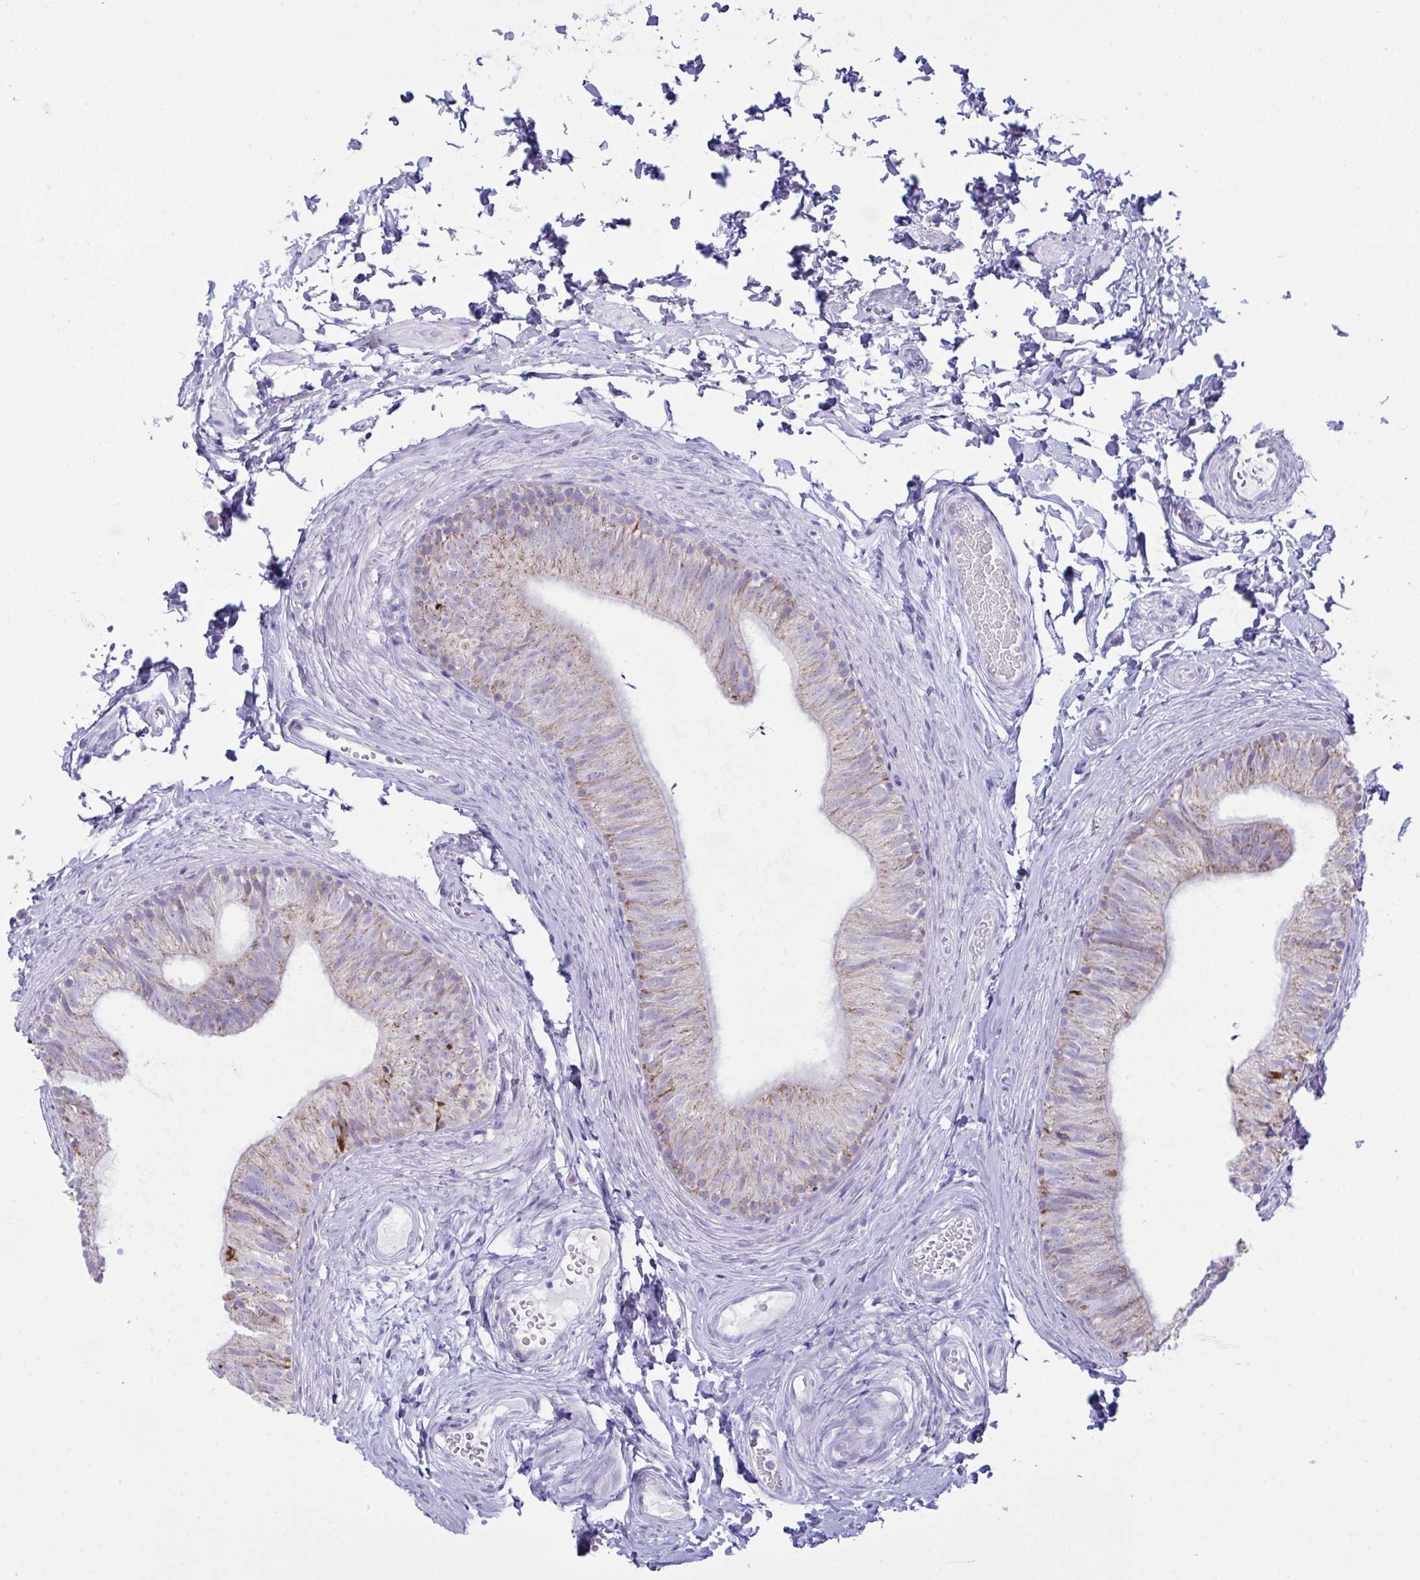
{"staining": {"intensity": "moderate", "quantity": "25%-75%", "location": "cytoplasmic/membranous"}, "tissue": "epididymis", "cell_type": "Glandular cells", "image_type": "normal", "snomed": [{"axis": "morphology", "description": "Normal tissue, NOS"}, {"axis": "topography", "description": "Epididymis, spermatic cord, NOS"}, {"axis": "topography", "description": "Epididymis"}, {"axis": "topography", "description": "Peripheral nerve tissue"}], "caption": "DAB immunohistochemical staining of unremarkable human epididymis demonstrates moderate cytoplasmic/membranous protein staining in about 25%-75% of glandular cells. (brown staining indicates protein expression, while blue staining denotes nuclei).", "gene": "BBS1", "patient": {"sex": "male", "age": 29}}